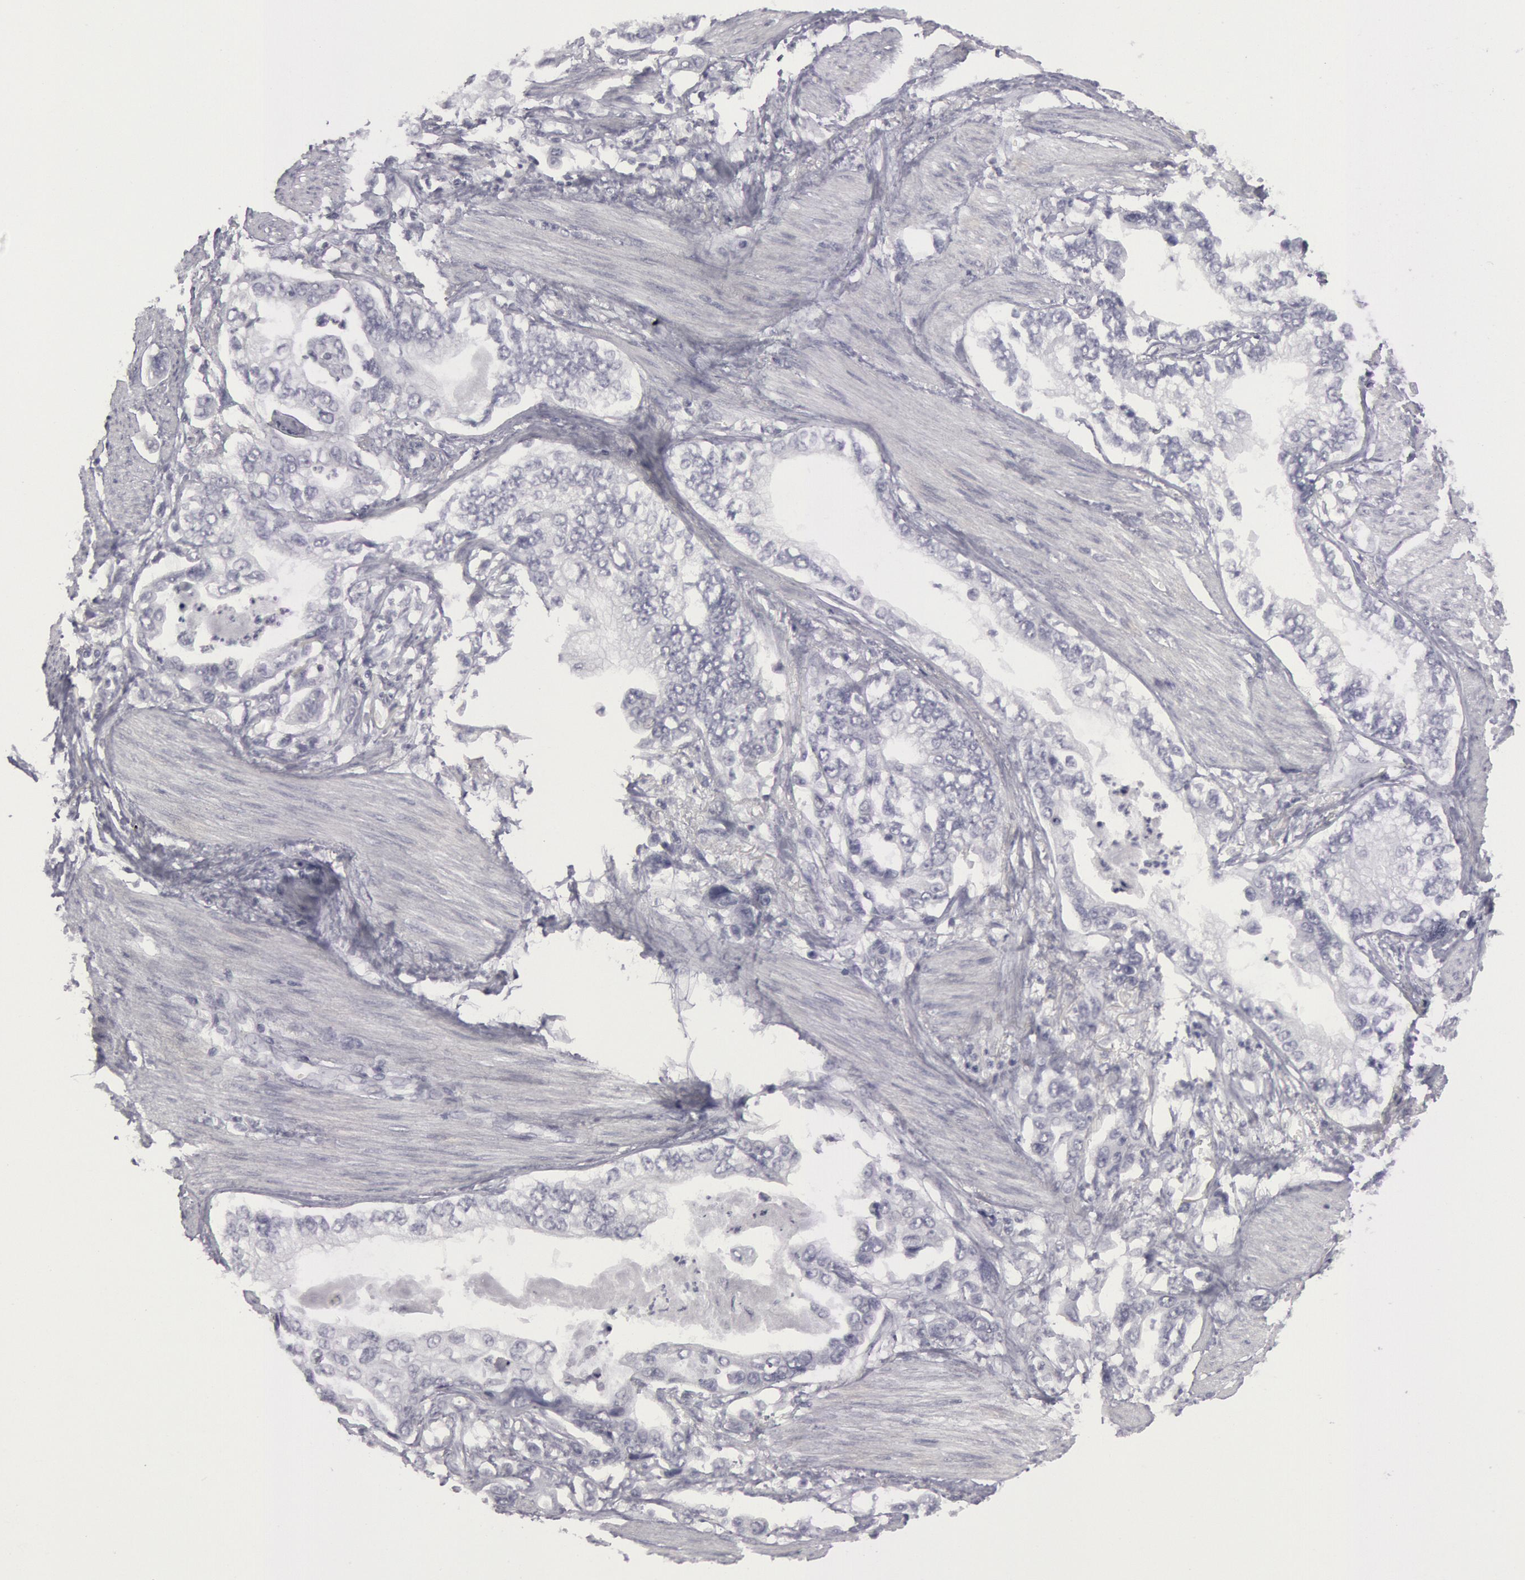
{"staining": {"intensity": "negative", "quantity": "none", "location": "none"}, "tissue": "stomach cancer", "cell_type": "Tumor cells", "image_type": "cancer", "snomed": [{"axis": "morphology", "description": "Adenocarcinoma, NOS"}, {"axis": "topography", "description": "Pancreas"}, {"axis": "topography", "description": "Stomach, upper"}], "caption": "The image reveals no significant expression in tumor cells of adenocarcinoma (stomach).", "gene": "KRT16", "patient": {"sex": "male", "age": 77}}